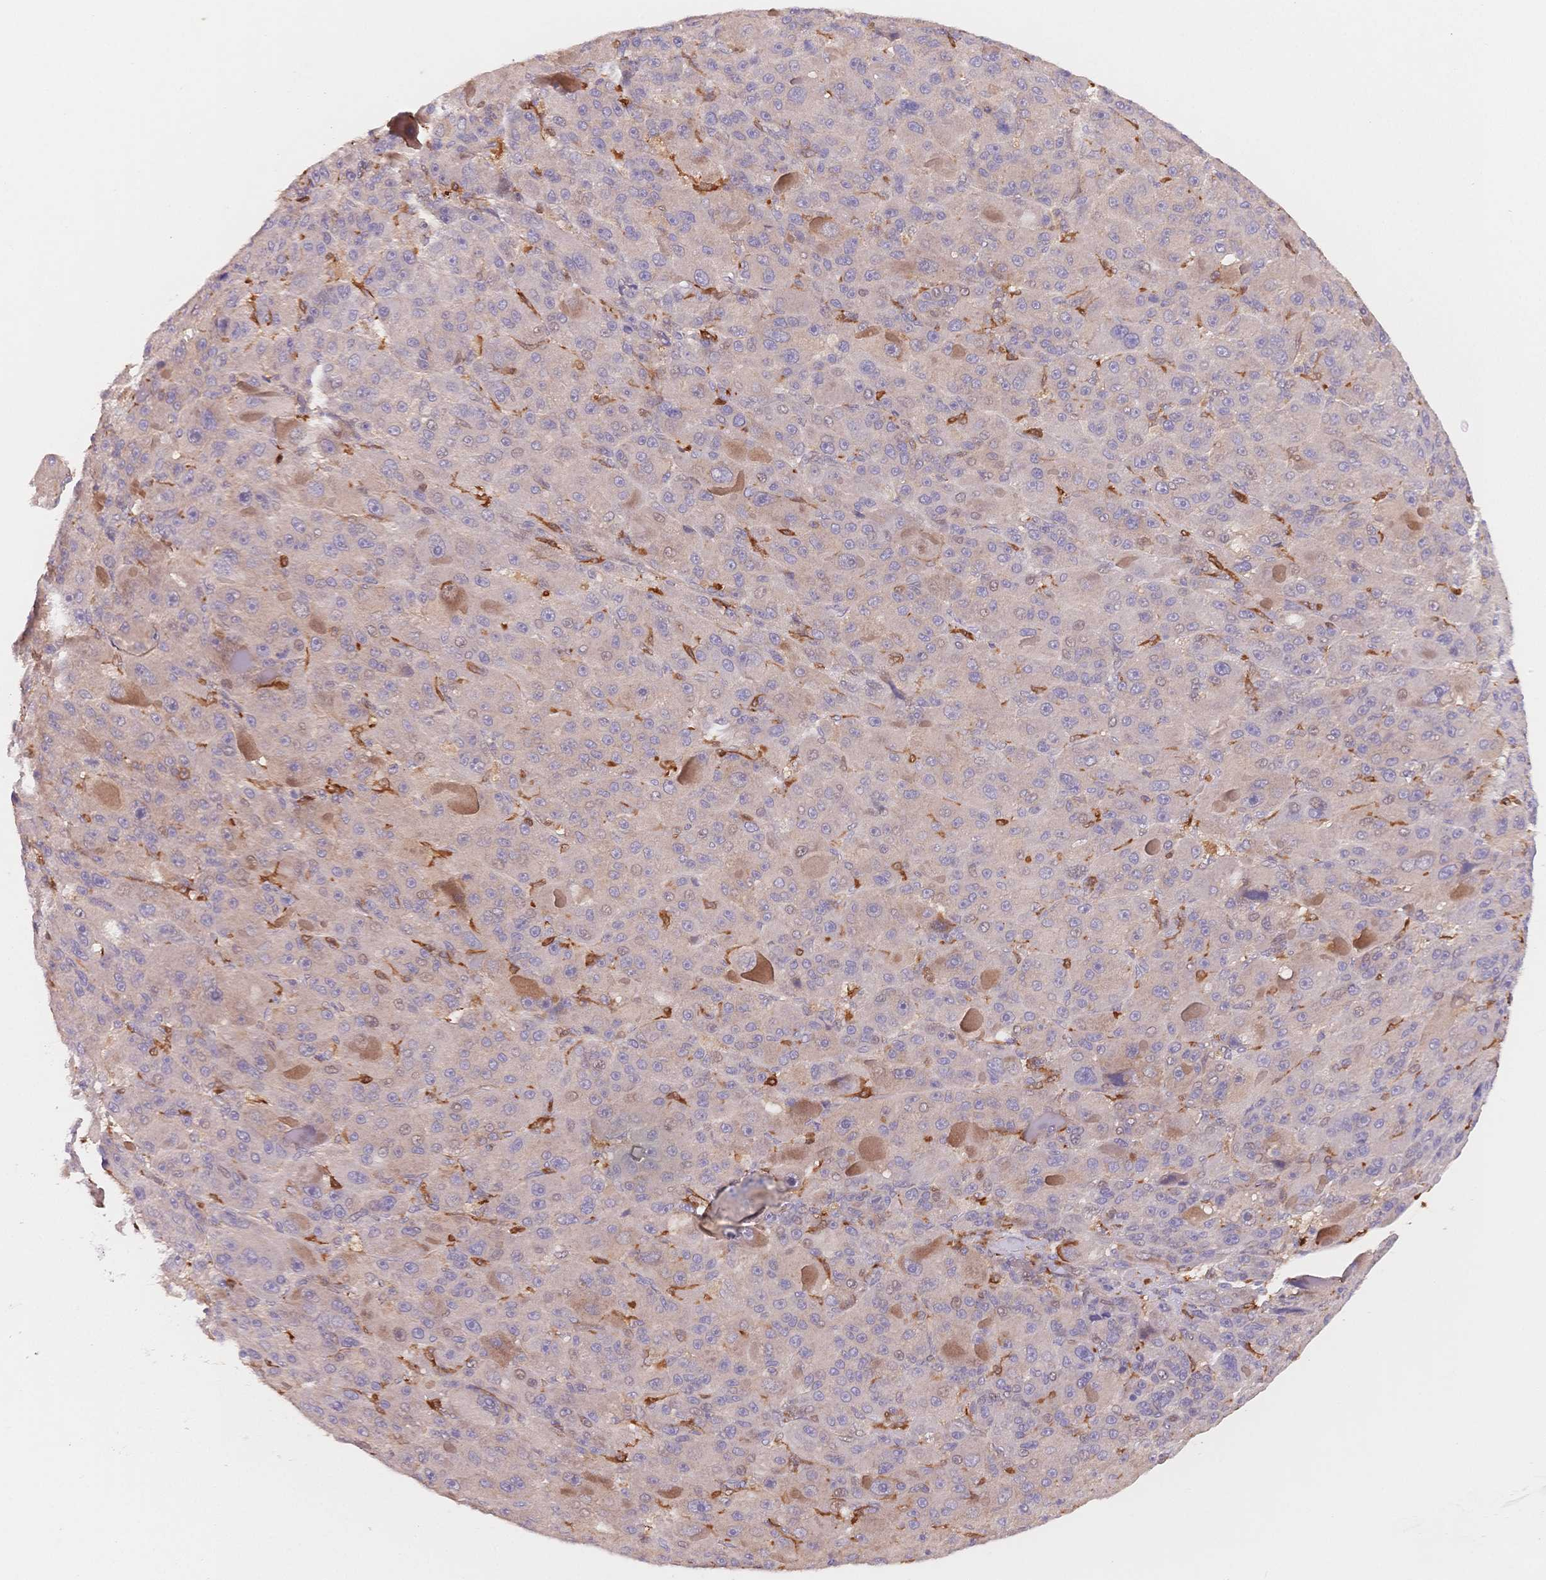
{"staining": {"intensity": "negative", "quantity": "none", "location": "none"}, "tissue": "liver cancer", "cell_type": "Tumor cells", "image_type": "cancer", "snomed": [{"axis": "morphology", "description": "Carcinoma, Hepatocellular, NOS"}, {"axis": "topography", "description": "Liver"}], "caption": "Immunohistochemistry histopathology image of human liver cancer stained for a protein (brown), which demonstrates no staining in tumor cells.", "gene": "C12orf75", "patient": {"sex": "male", "age": 76}}